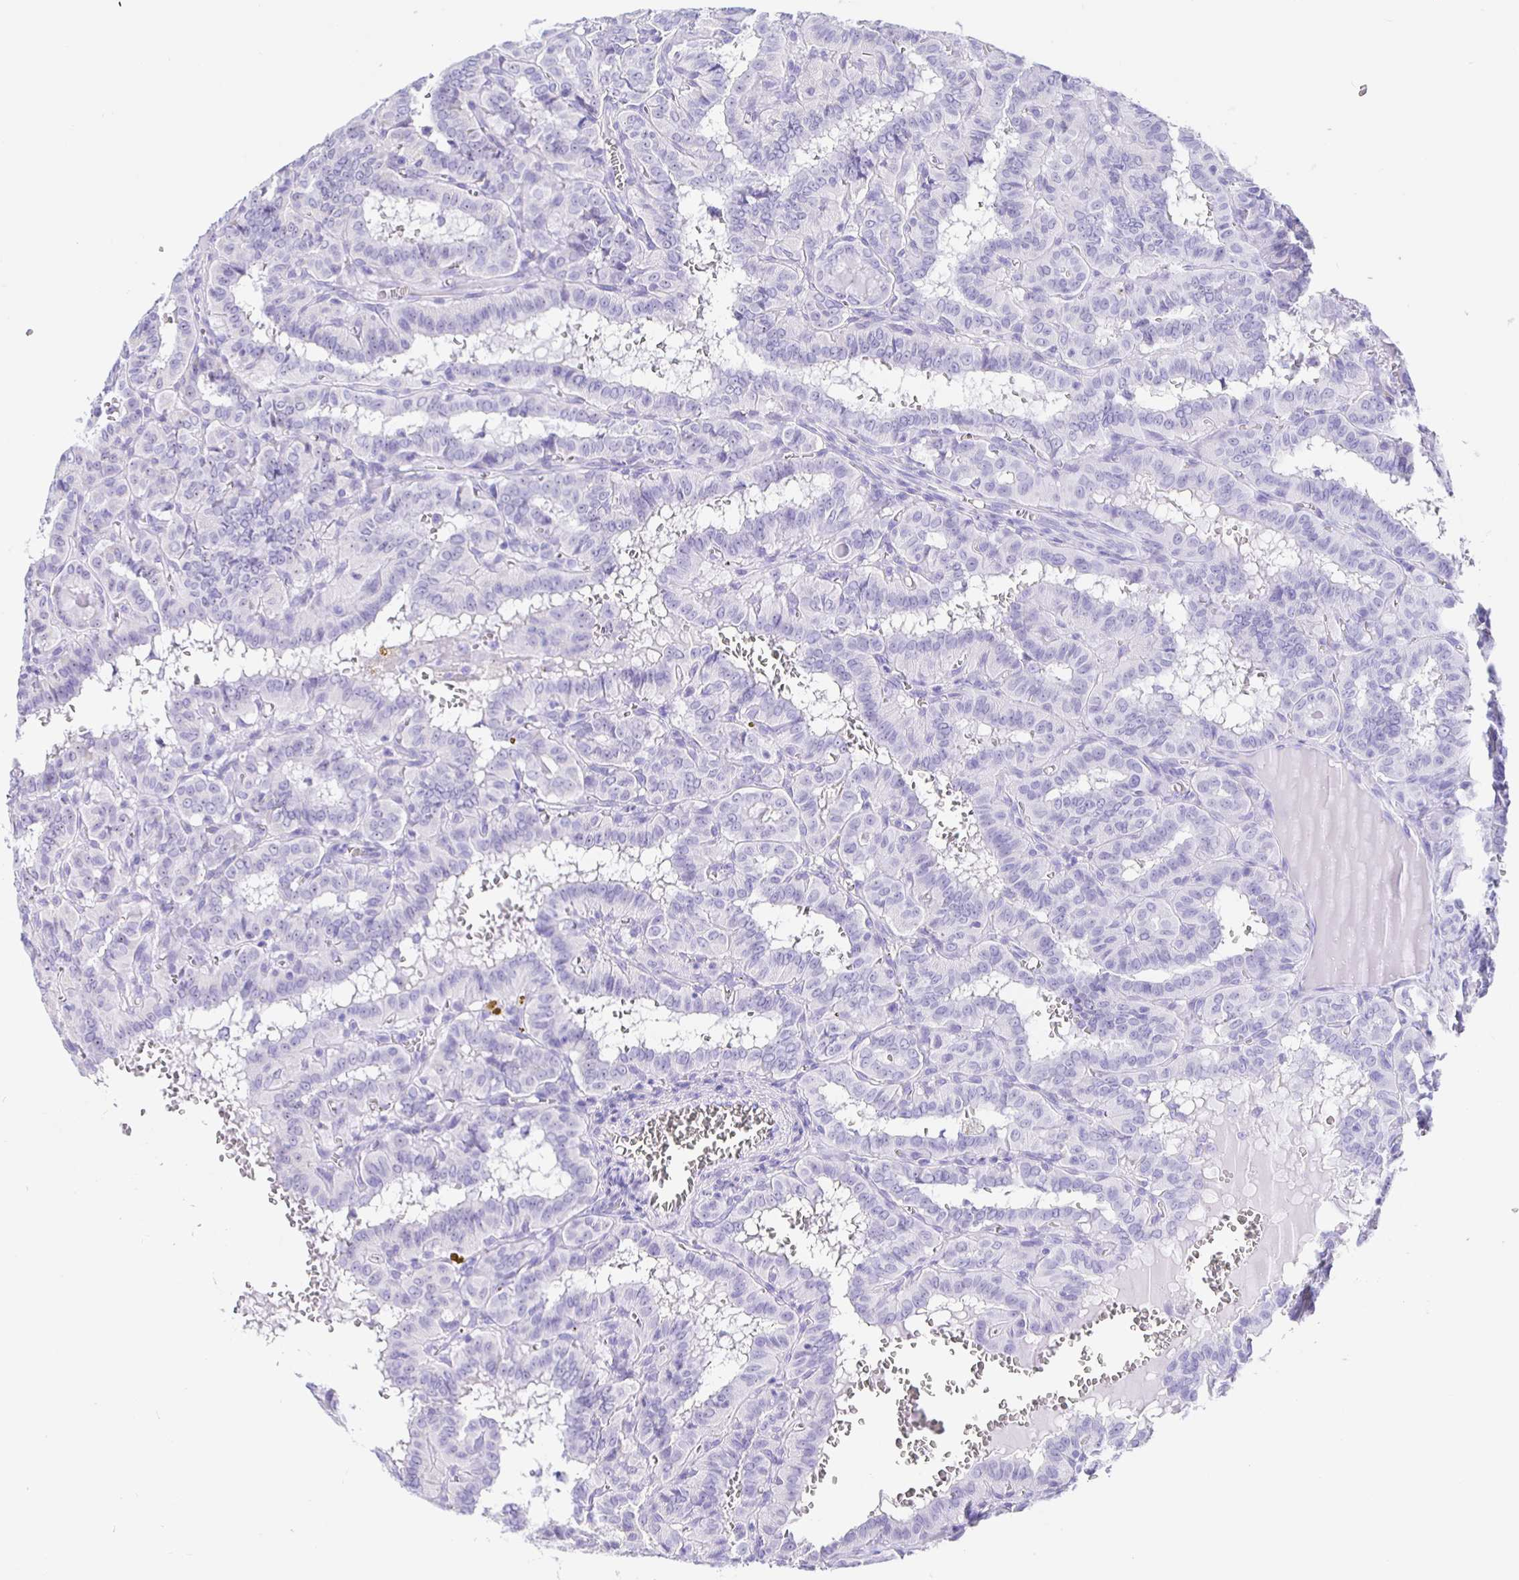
{"staining": {"intensity": "negative", "quantity": "none", "location": "none"}, "tissue": "thyroid cancer", "cell_type": "Tumor cells", "image_type": "cancer", "snomed": [{"axis": "morphology", "description": "Papillary adenocarcinoma, NOS"}, {"axis": "topography", "description": "Thyroid gland"}], "caption": "IHC of thyroid cancer (papillary adenocarcinoma) displays no staining in tumor cells. (Brightfield microscopy of DAB IHC at high magnification).", "gene": "PRAMEF19", "patient": {"sex": "female", "age": 21}}